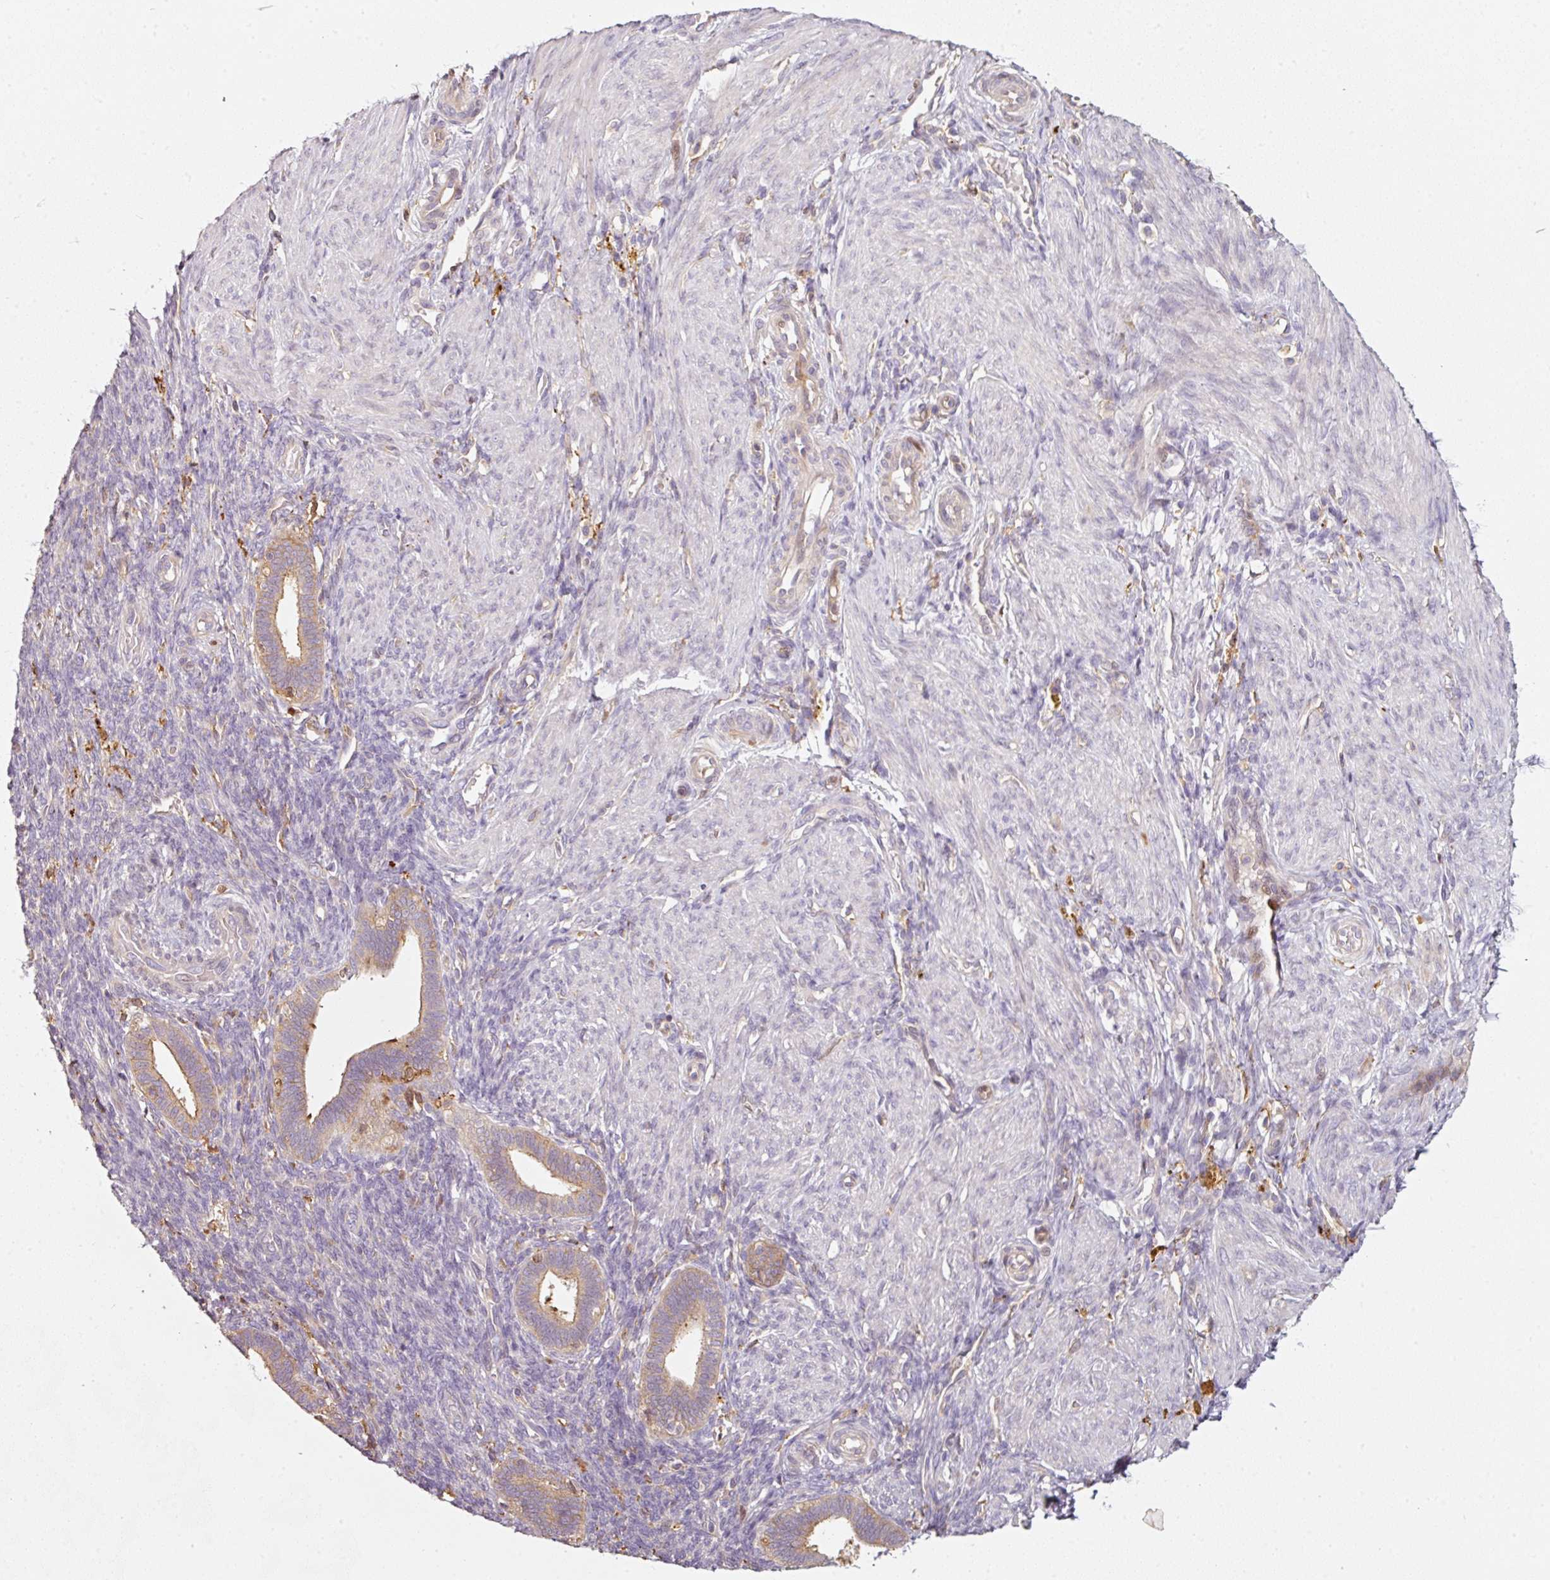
{"staining": {"intensity": "negative", "quantity": "none", "location": "none"}, "tissue": "endometrium", "cell_type": "Cells in endometrial stroma", "image_type": "normal", "snomed": [{"axis": "morphology", "description": "Normal tissue, NOS"}, {"axis": "topography", "description": "Endometrium"}], "caption": "An image of human endometrium is negative for staining in cells in endometrial stroma. (DAB immunohistochemistry with hematoxylin counter stain).", "gene": "IQGAP2", "patient": {"sex": "female", "age": 34}}